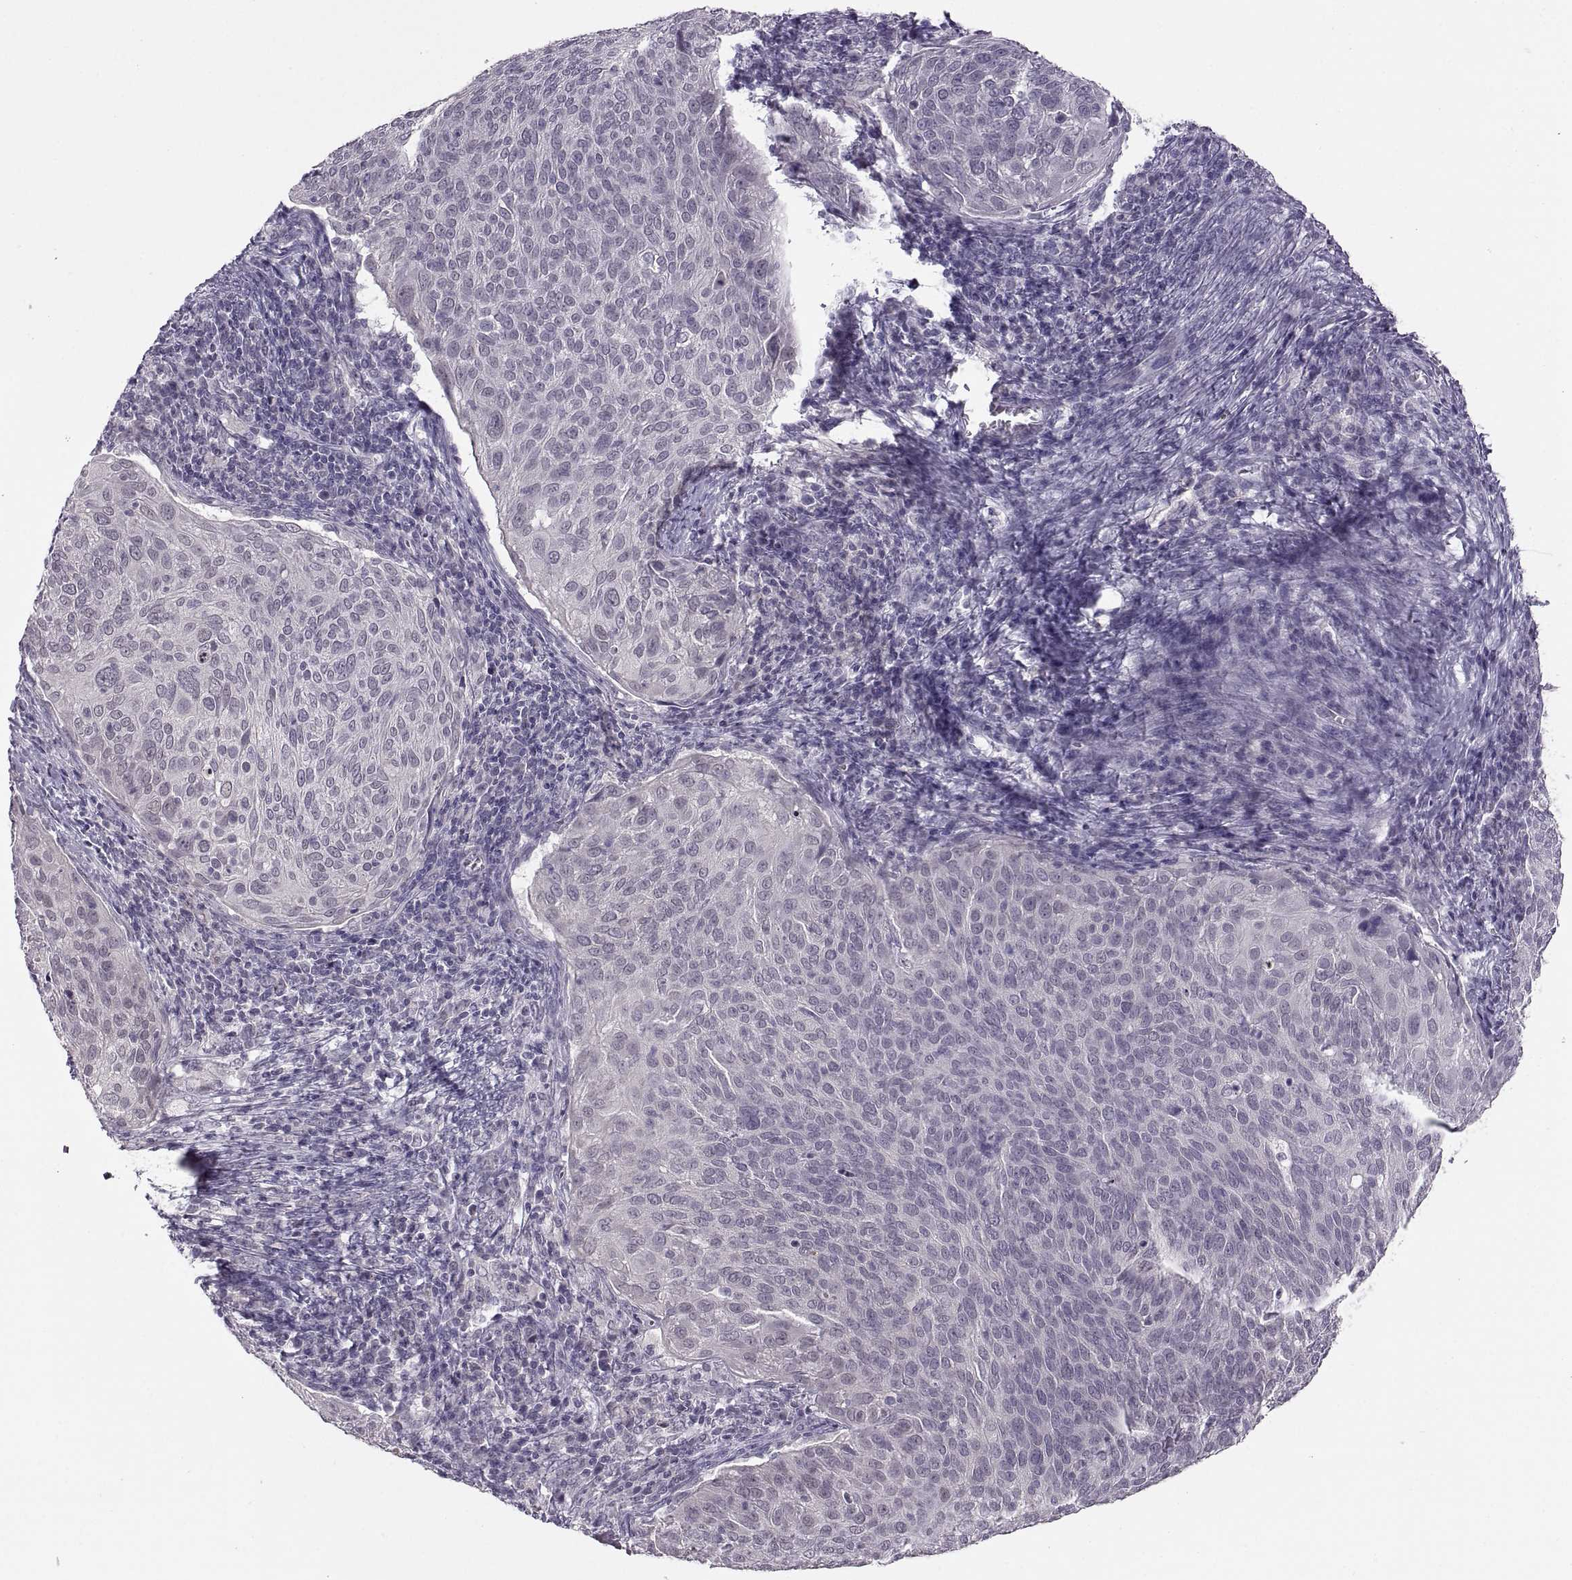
{"staining": {"intensity": "negative", "quantity": "none", "location": "none"}, "tissue": "cervical cancer", "cell_type": "Tumor cells", "image_type": "cancer", "snomed": [{"axis": "morphology", "description": "Squamous cell carcinoma, NOS"}, {"axis": "topography", "description": "Cervix"}], "caption": "Photomicrograph shows no protein positivity in tumor cells of cervical cancer (squamous cell carcinoma) tissue.", "gene": "ADH6", "patient": {"sex": "female", "age": 39}}